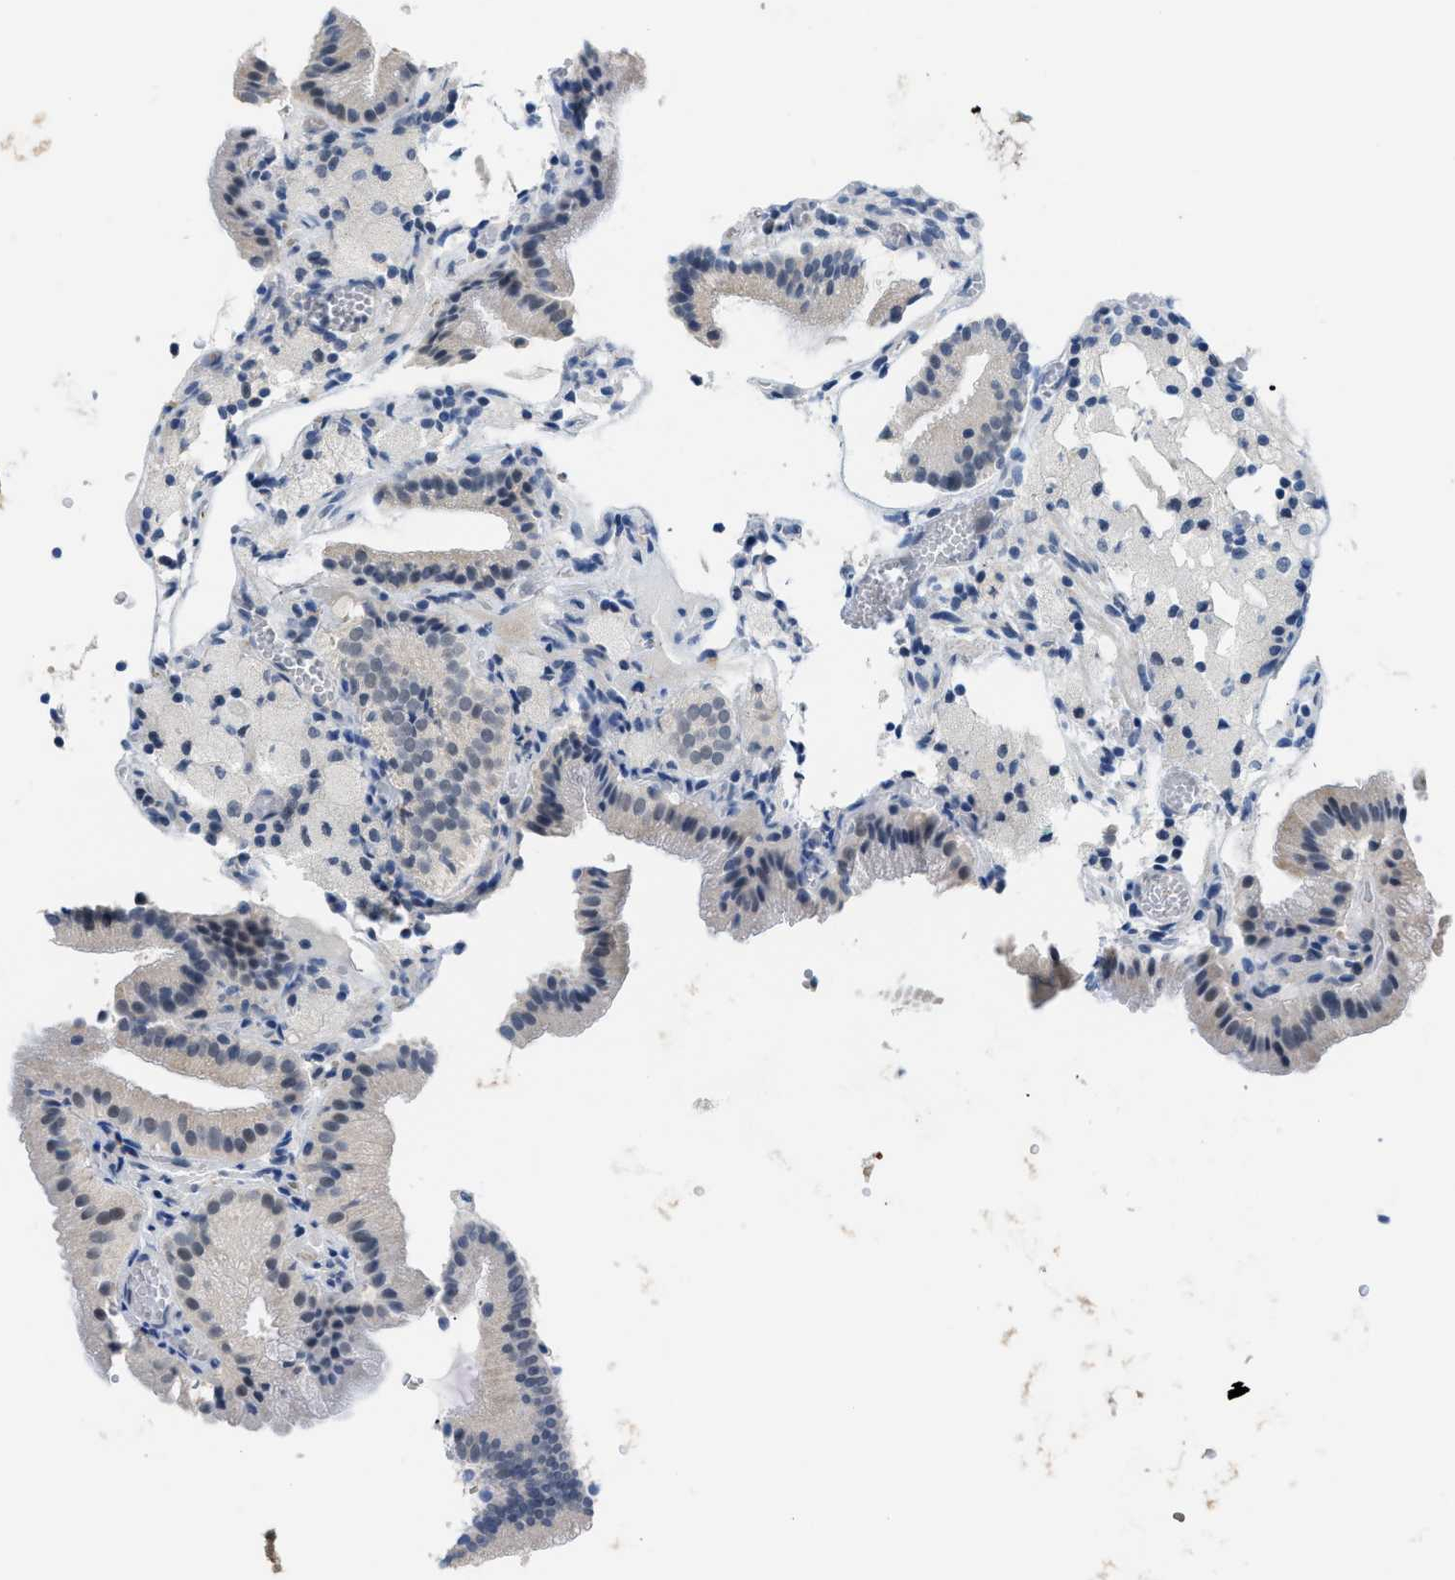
{"staining": {"intensity": "weak", "quantity": "<25%", "location": "cytoplasmic/membranous,nuclear"}, "tissue": "gallbladder", "cell_type": "Glandular cells", "image_type": "normal", "snomed": [{"axis": "morphology", "description": "Normal tissue, NOS"}, {"axis": "topography", "description": "Gallbladder"}], "caption": "Unremarkable gallbladder was stained to show a protein in brown. There is no significant expression in glandular cells. (IHC, brightfield microscopy, high magnification).", "gene": "PSAT1", "patient": {"sex": "male", "age": 54}}